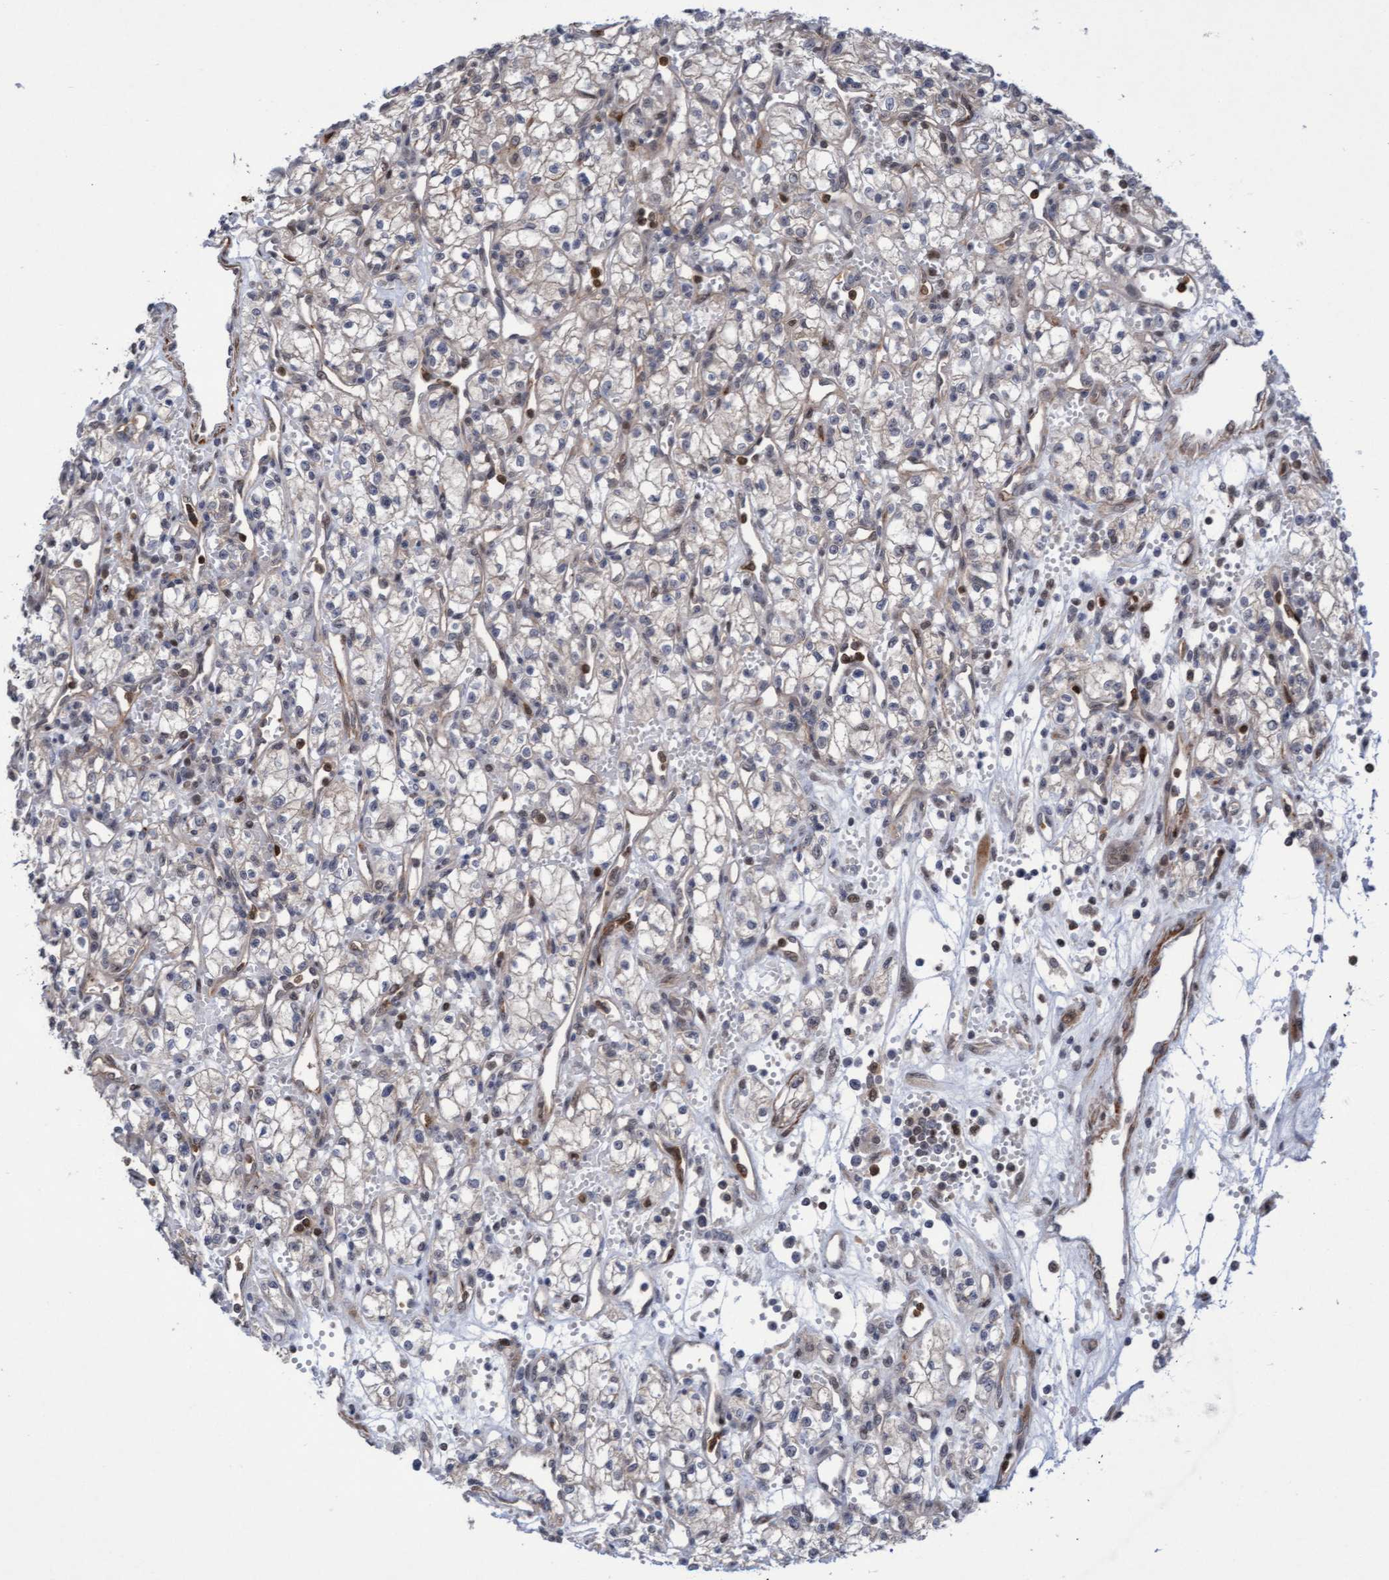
{"staining": {"intensity": "negative", "quantity": "none", "location": "none"}, "tissue": "renal cancer", "cell_type": "Tumor cells", "image_type": "cancer", "snomed": [{"axis": "morphology", "description": "Adenocarcinoma, NOS"}, {"axis": "topography", "description": "Kidney"}], "caption": "IHC photomicrograph of neoplastic tissue: adenocarcinoma (renal) stained with DAB displays no significant protein expression in tumor cells.", "gene": "RAP1GAP2", "patient": {"sex": "male", "age": 59}}